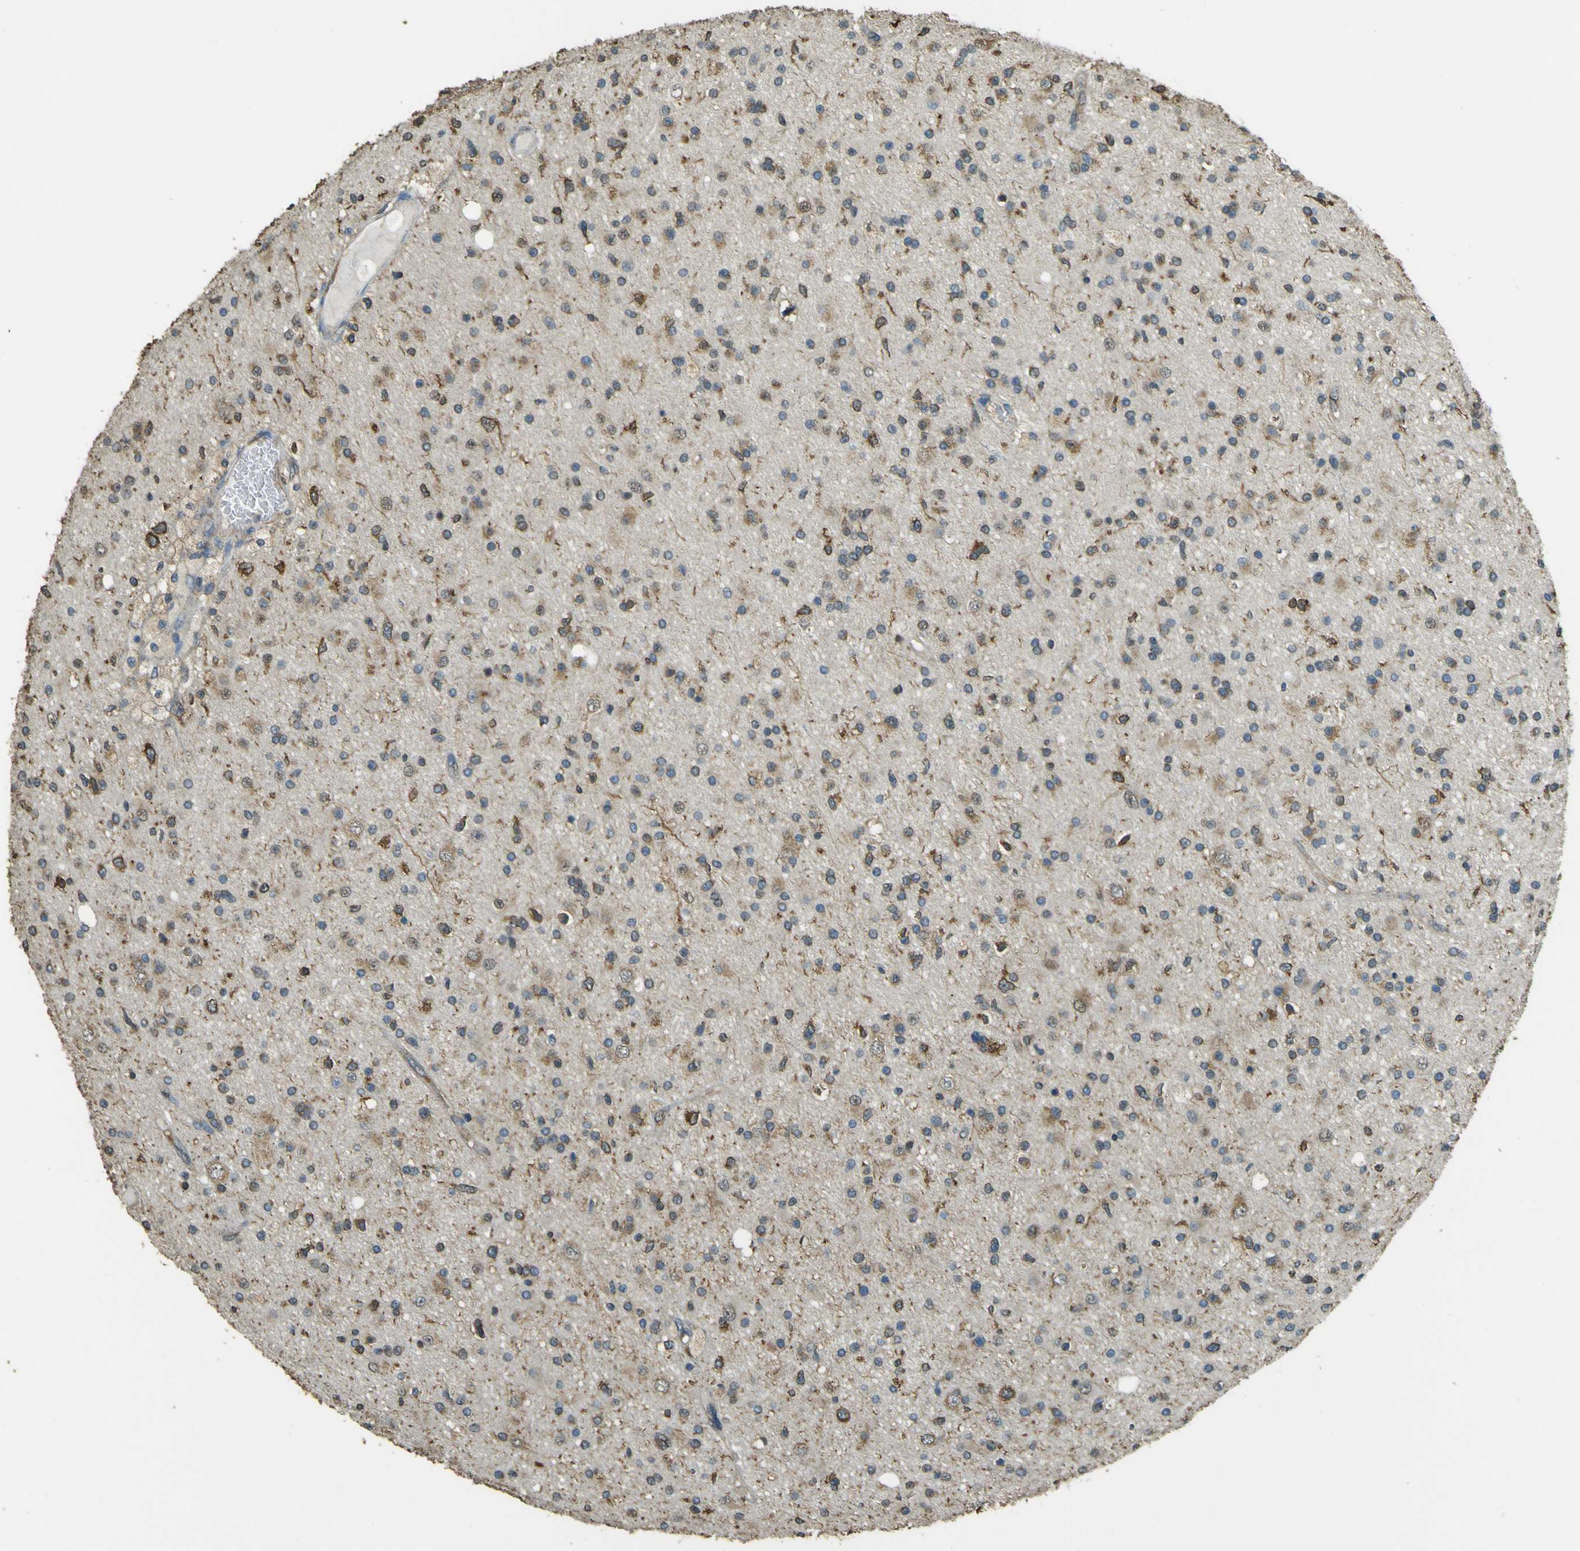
{"staining": {"intensity": "moderate", "quantity": "<25%", "location": "cytoplasmic/membranous"}, "tissue": "glioma", "cell_type": "Tumor cells", "image_type": "cancer", "snomed": [{"axis": "morphology", "description": "Glioma, malignant, High grade"}, {"axis": "topography", "description": "Brain"}], "caption": "Malignant high-grade glioma was stained to show a protein in brown. There is low levels of moderate cytoplasmic/membranous expression in approximately <25% of tumor cells.", "gene": "GOLGA1", "patient": {"sex": "male", "age": 33}}